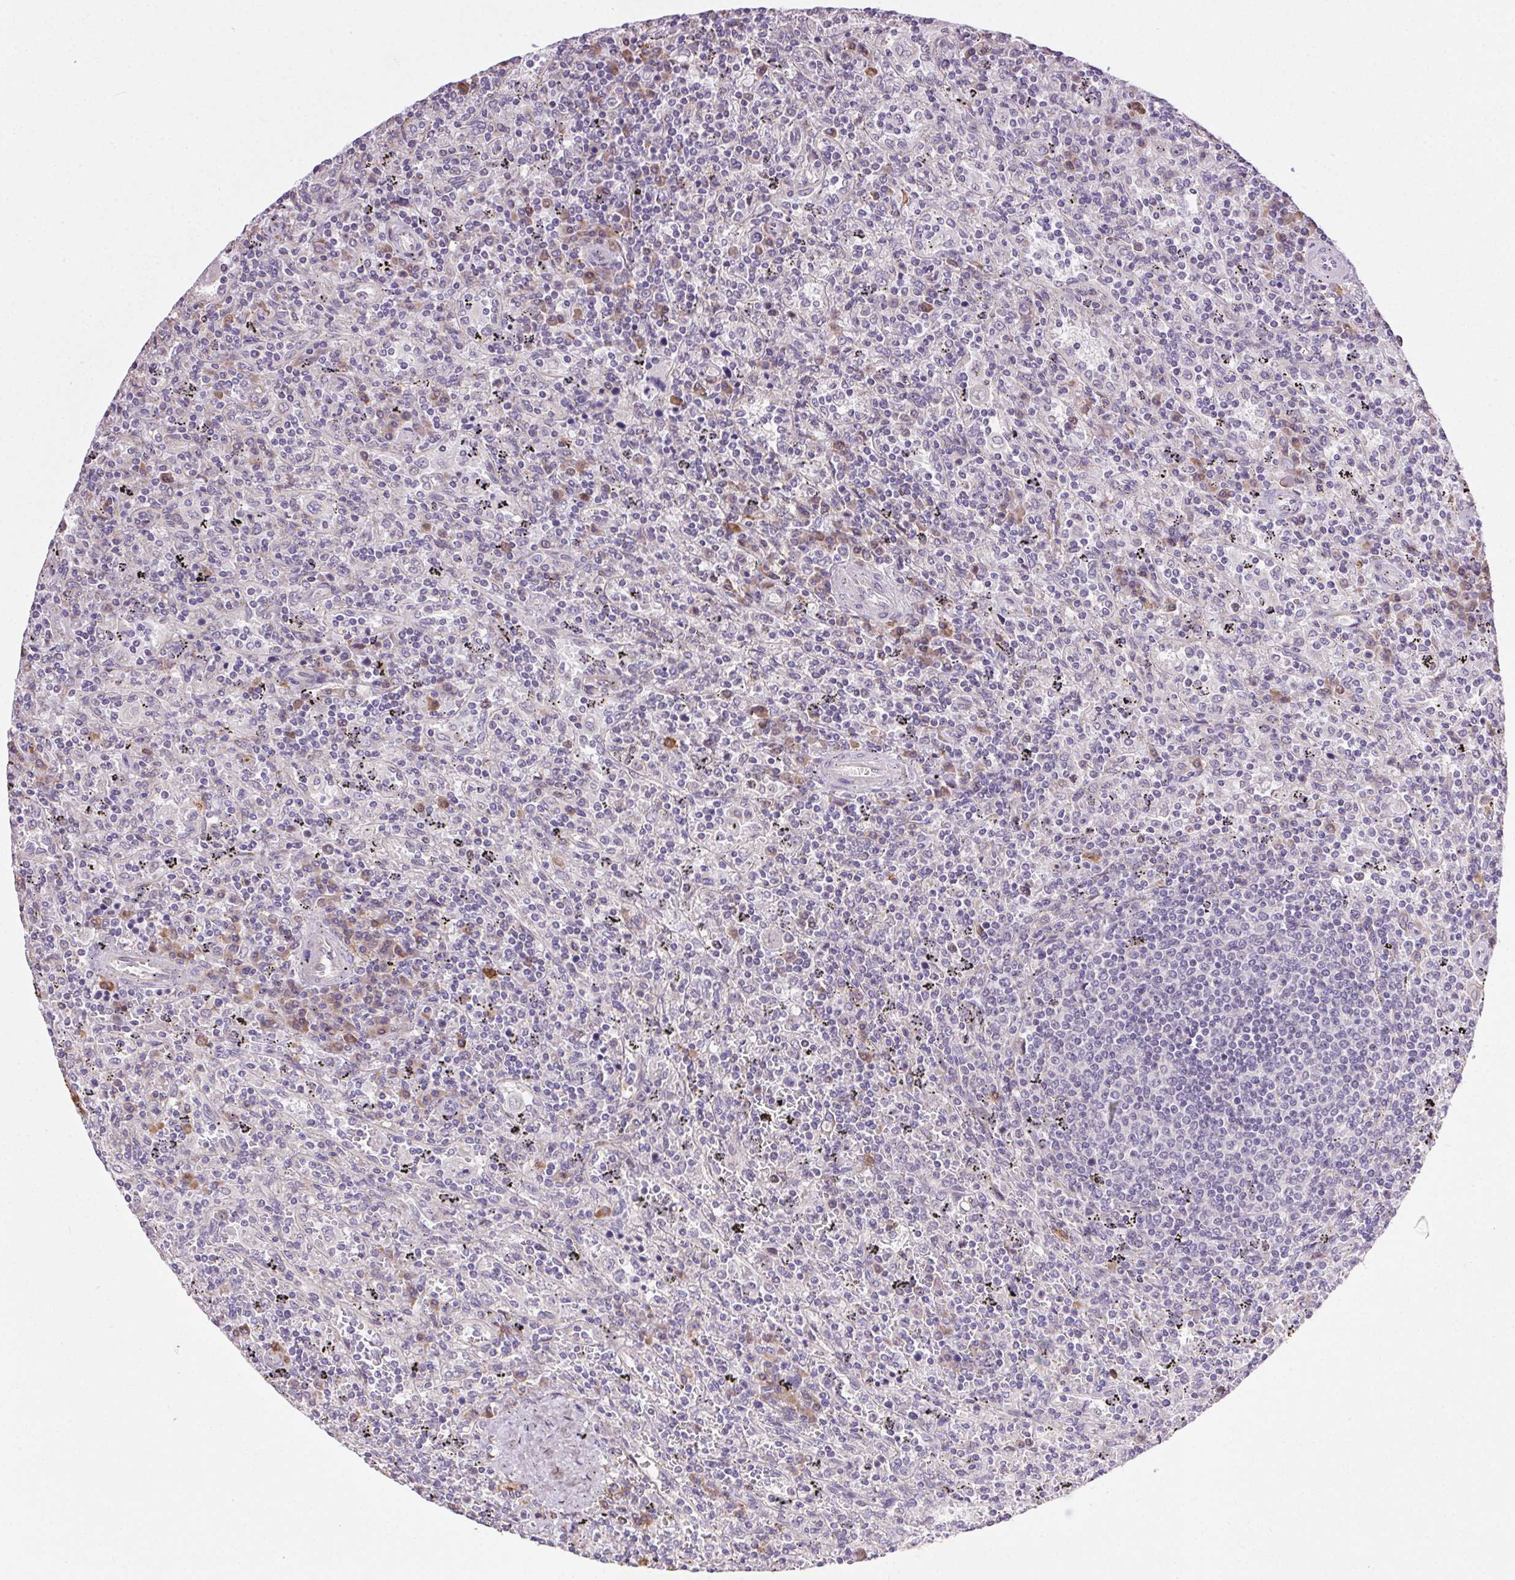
{"staining": {"intensity": "negative", "quantity": "none", "location": "none"}, "tissue": "lymphoma", "cell_type": "Tumor cells", "image_type": "cancer", "snomed": [{"axis": "morphology", "description": "Malignant lymphoma, non-Hodgkin's type, Low grade"}, {"axis": "topography", "description": "Spleen"}], "caption": "Lymphoma was stained to show a protein in brown. There is no significant expression in tumor cells. (DAB IHC, high magnification).", "gene": "SNX31", "patient": {"sex": "male", "age": 62}}